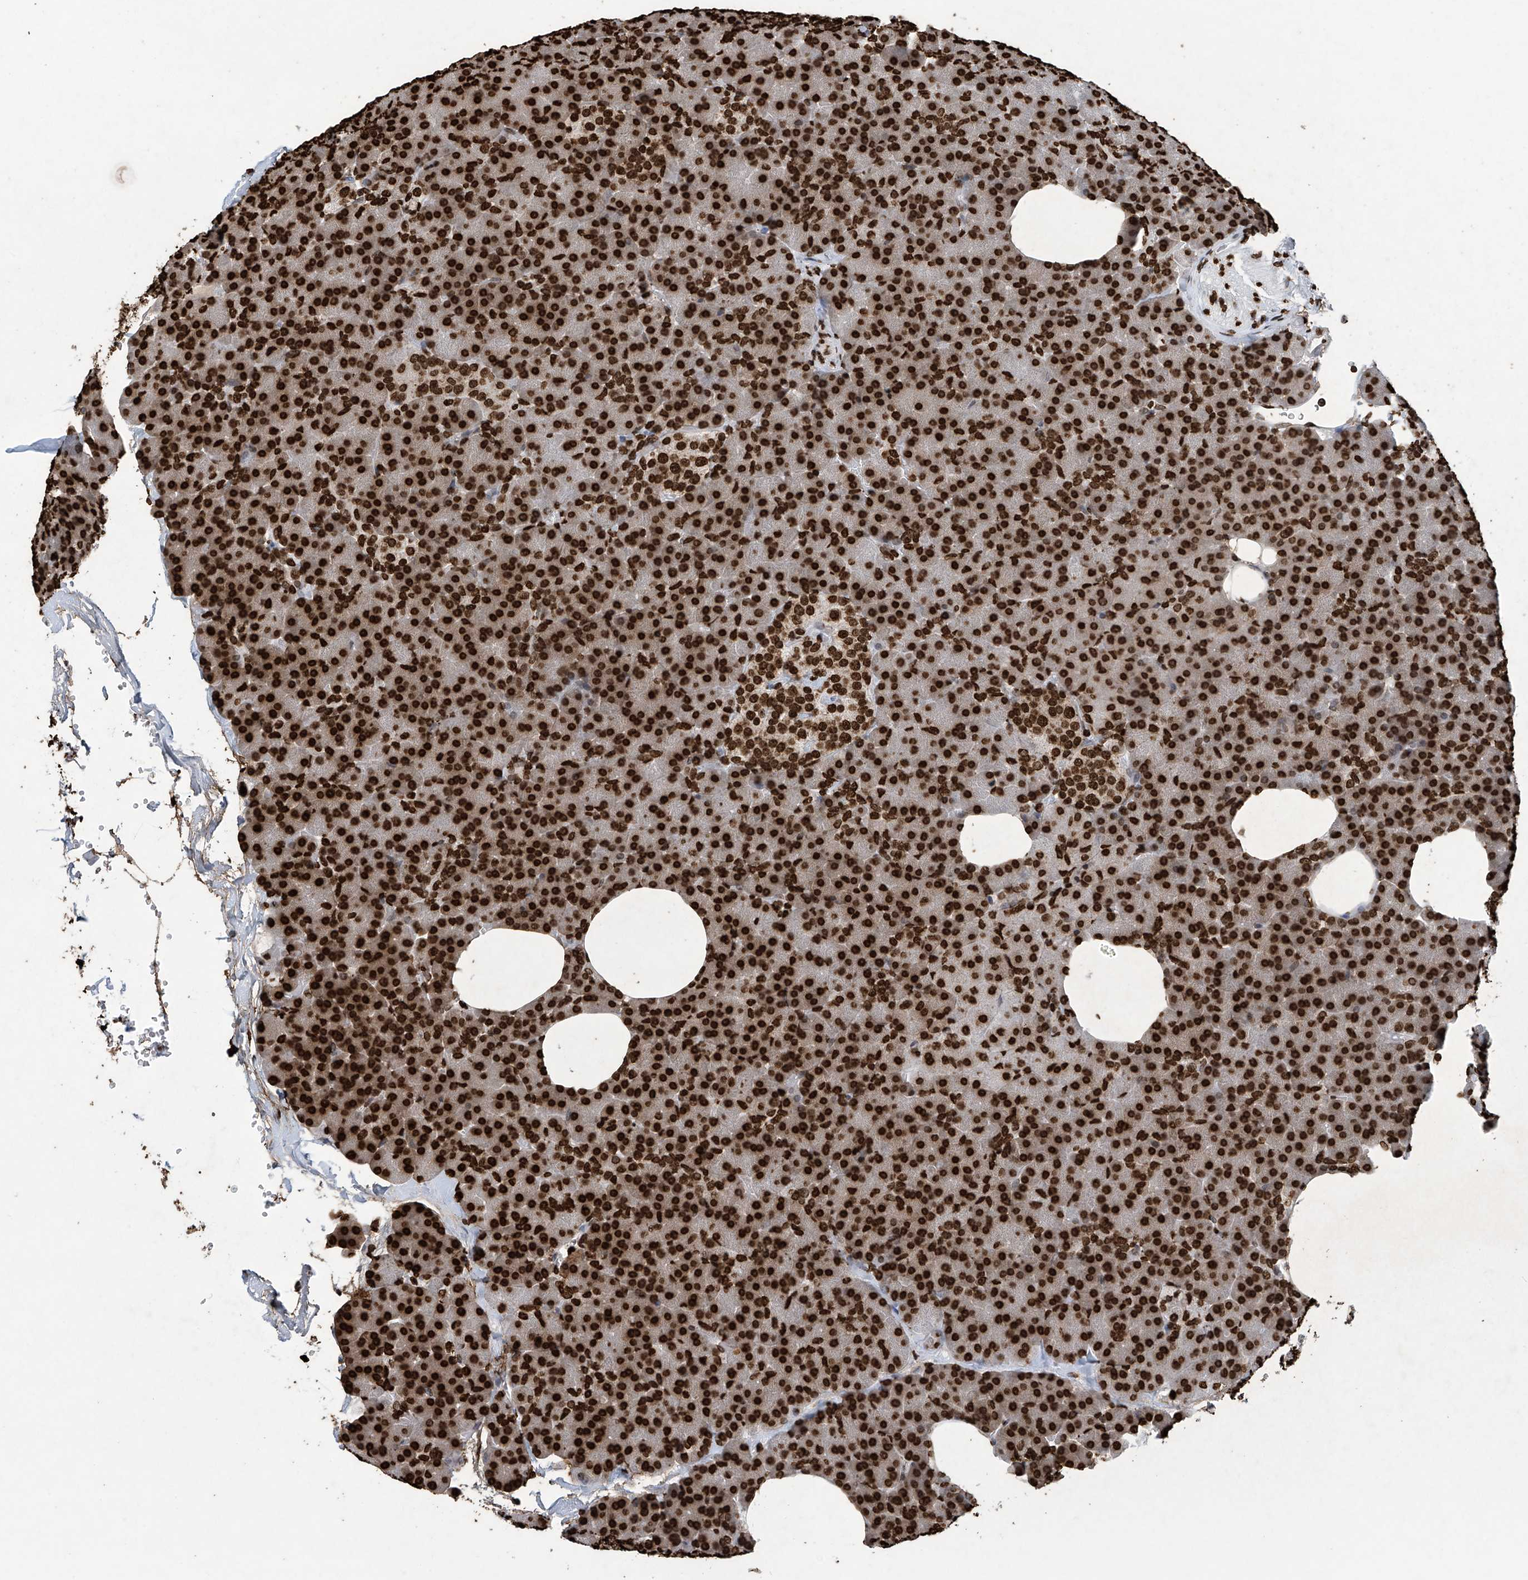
{"staining": {"intensity": "strong", "quantity": ">75%", "location": "nuclear"}, "tissue": "pancreas", "cell_type": "Exocrine glandular cells", "image_type": "normal", "snomed": [{"axis": "morphology", "description": "Normal tissue, NOS"}, {"axis": "morphology", "description": "Carcinoid, malignant, NOS"}, {"axis": "topography", "description": "Pancreas"}], "caption": "Brown immunohistochemical staining in normal human pancreas shows strong nuclear positivity in about >75% of exocrine glandular cells.", "gene": "H3", "patient": {"sex": "female", "age": 35}}